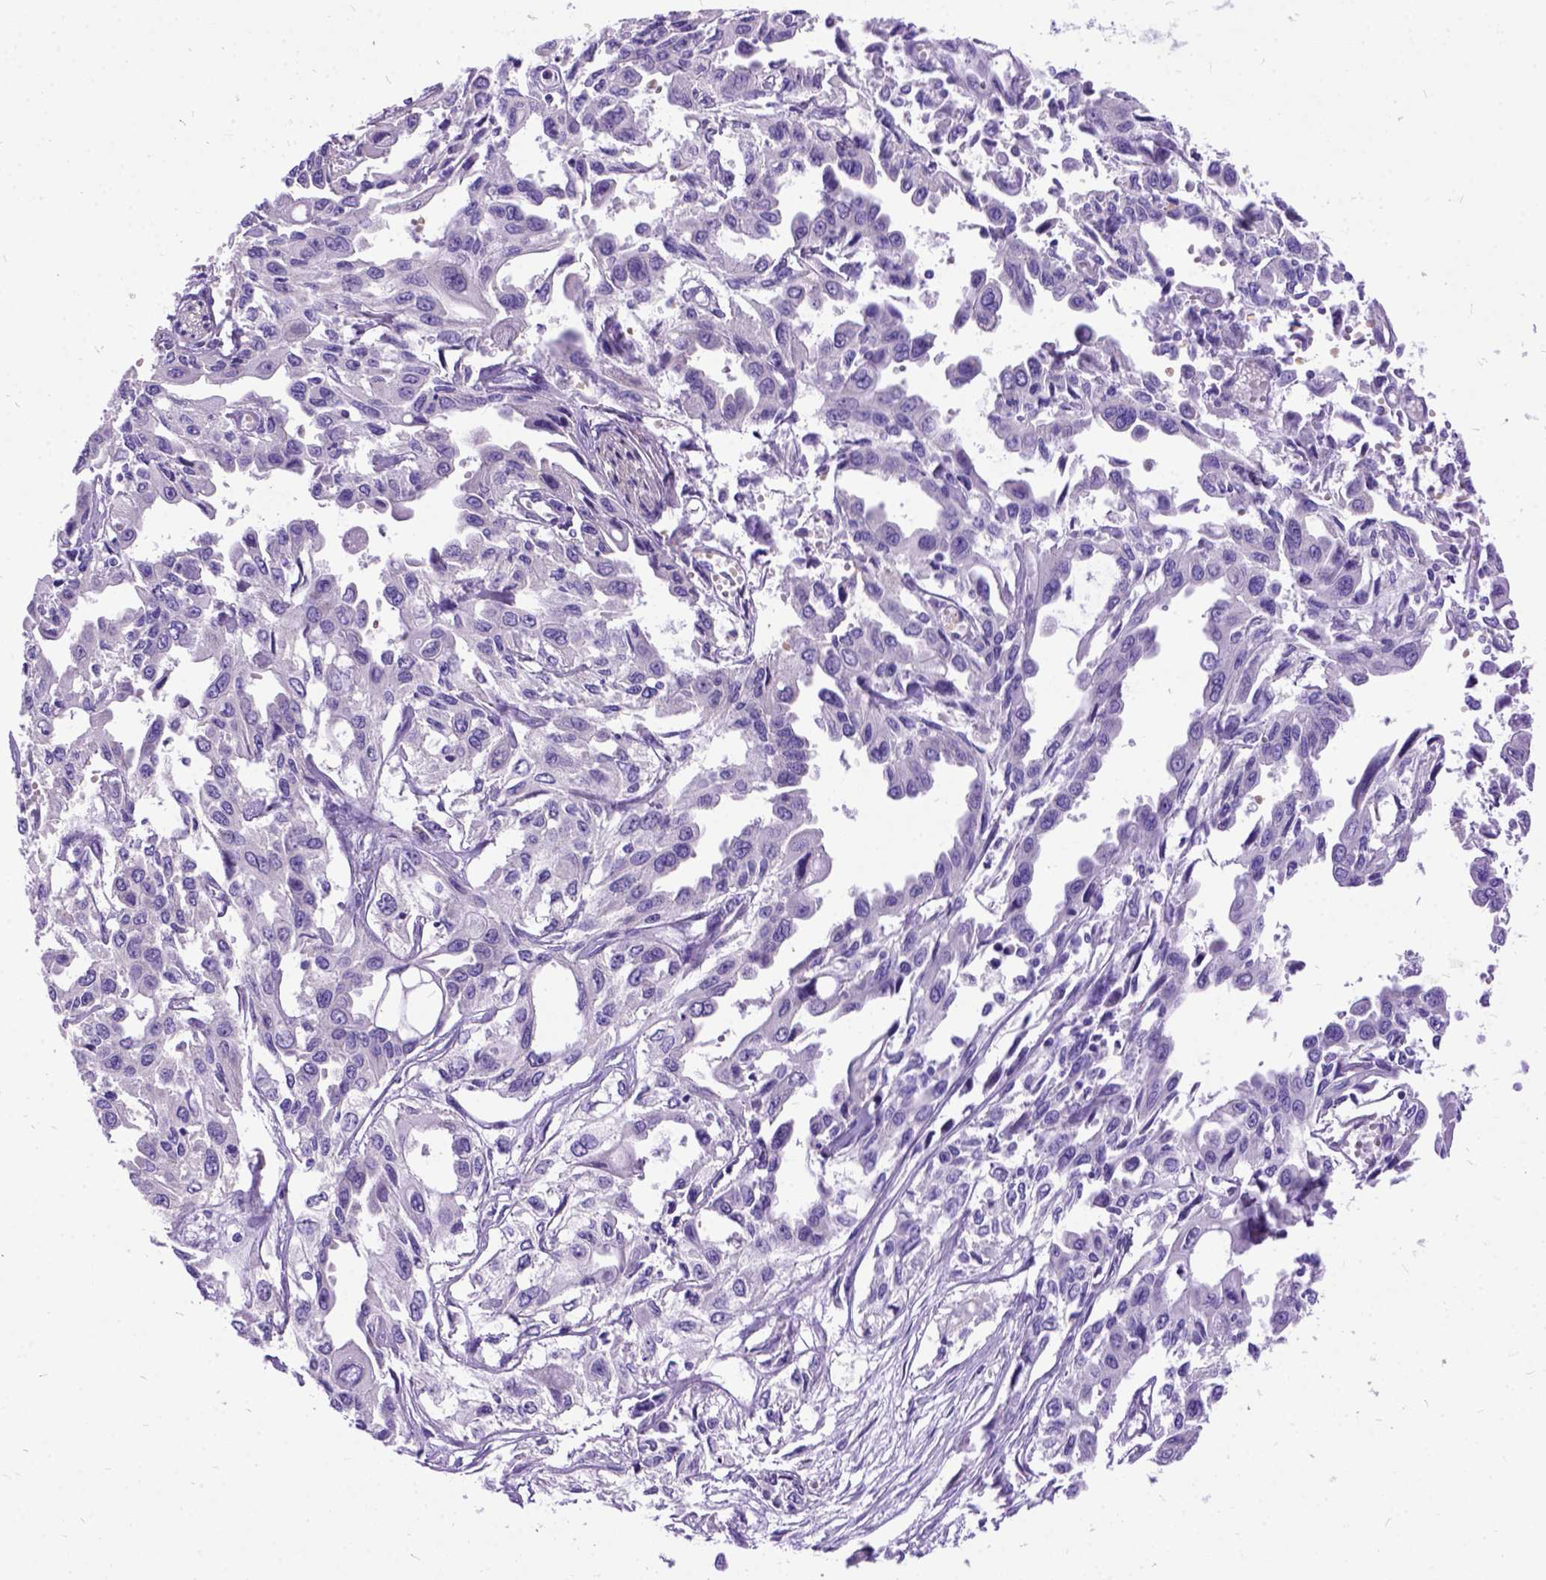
{"staining": {"intensity": "negative", "quantity": "none", "location": "none"}, "tissue": "pancreatic cancer", "cell_type": "Tumor cells", "image_type": "cancer", "snomed": [{"axis": "morphology", "description": "Adenocarcinoma, NOS"}, {"axis": "topography", "description": "Pancreas"}], "caption": "A high-resolution histopathology image shows IHC staining of pancreatic cancer, which reveals no significant expression in tumor cells.", "gene": "CFAP54", "patient": {"sex": "female", "age": 55}}